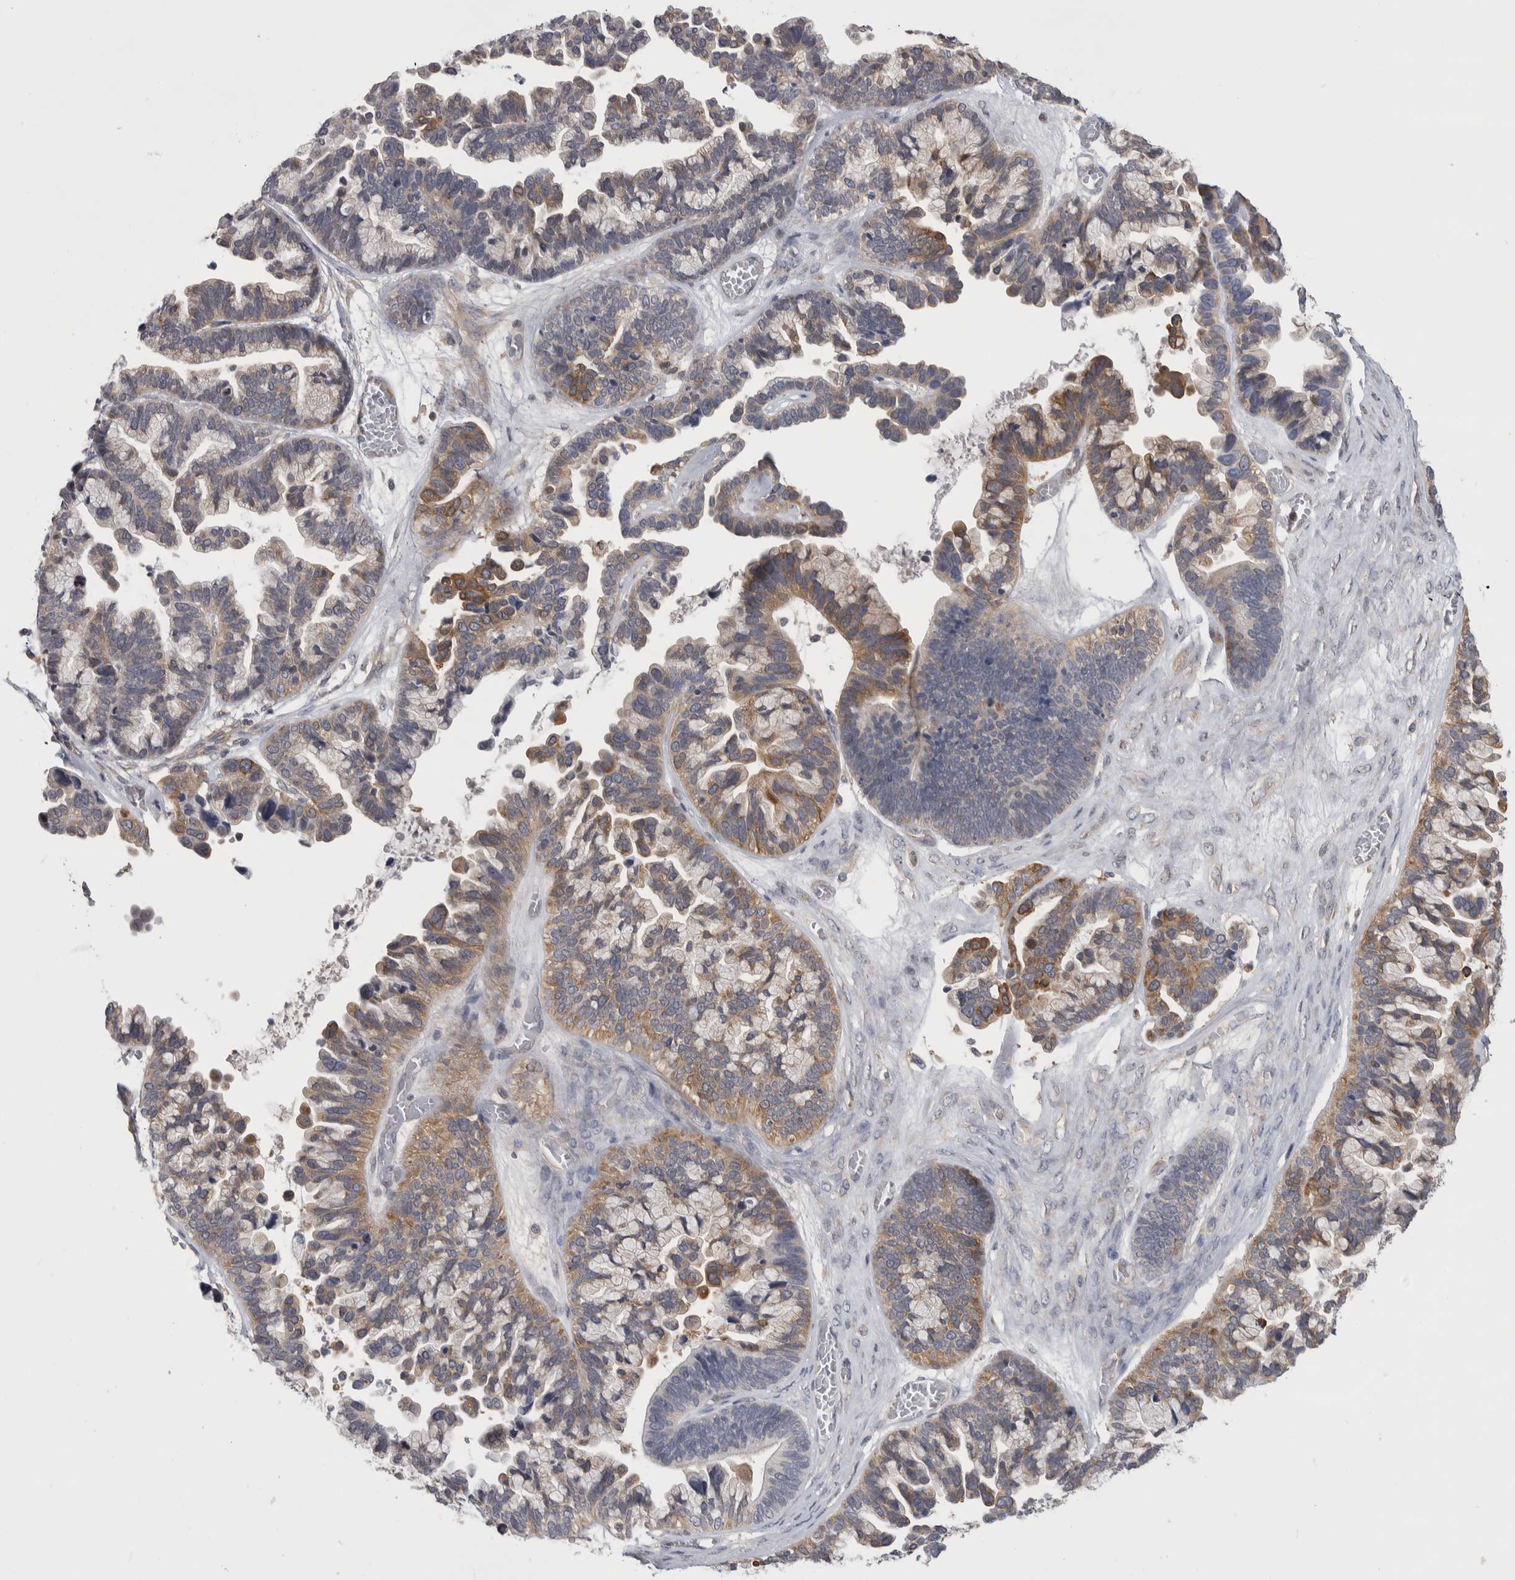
{"staining": {"intensity": "moderate", "quantity": ">75%", "location": "cytoplasmic/membranous"}, "tissue": "ovarian cancer", "cell_type": "Tumor cells", "image_type": "cancer", "snomed": [{"axis": "morphology", "description": "Cystadenocarcinoma, serous, NOS"}, {"axis": "topography", "description": "Ovary"}], "caption": "IHC micrograph of neoplastic tissue: ovarian serous cystadenocarcinoma stained using immunohistochemistry reveals medium levels of moderate protein expression localized specifically in the cytoplasmic/membranous of tumor cells, appearing as a cytoplasmic/membranous brown color.", "gene": "NFKB2", "patient": {"sex": "female", "age": 56}}